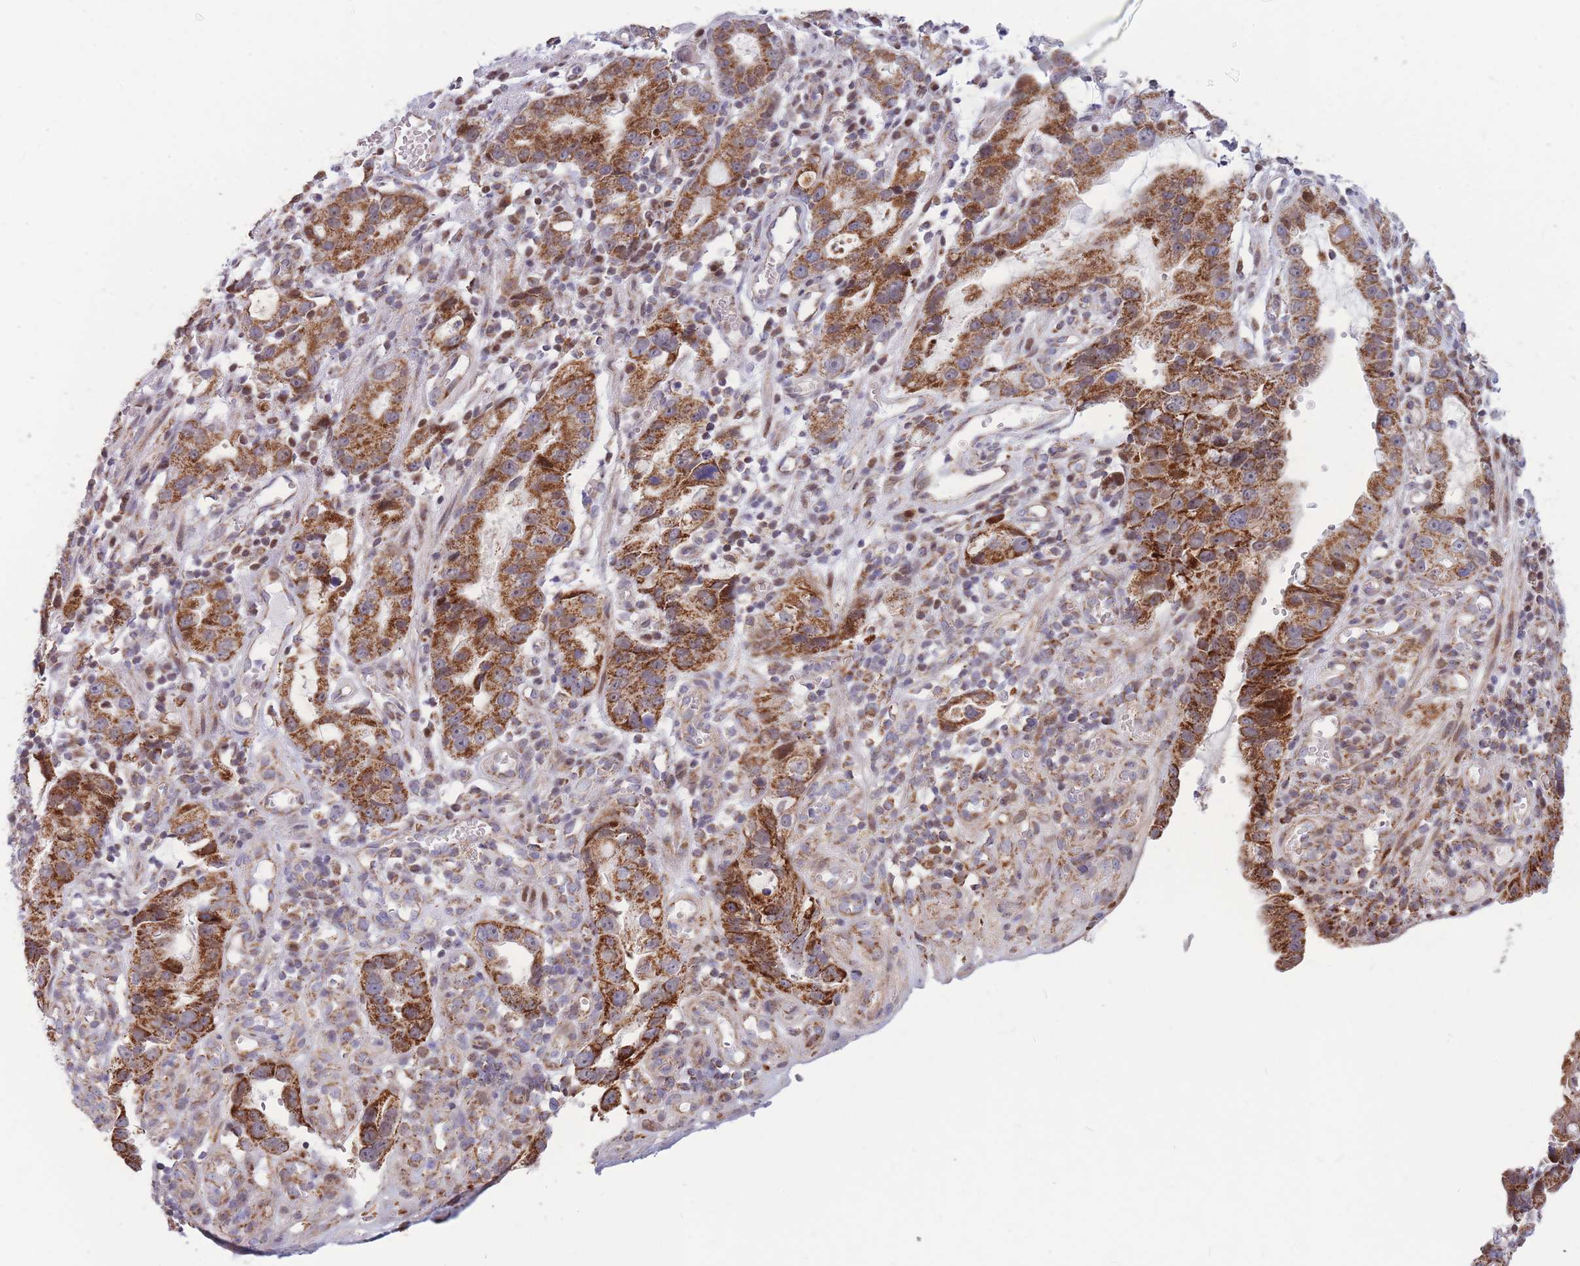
{"staining": {"intensity": "strong", "quantity": ">75%", "location": "cytoplasmic/membranous"}, "tissue": "stomach cancer", "cell_type": "Tumor cells", "image_type": "cancer", "snomed": [{"axis": "morphology", "description": "Adenocarcinoma, NOS"}, {"axis": "topography", "description": "Stomach"}], "caption": "Brown immunohistochemical staining in stomach cancer (adenocarcinoma) demonstrates strong cytoplasmic/membranous staining in about >75% of tumor cells. Using DAB (3,3'-diaminobenzidine) (brown) and hematoxylin (blue) stains, captured at high magnification using brightfield microscopy.", "gene": "MOB4", "patient": {"sex": "male", "age": 55}}